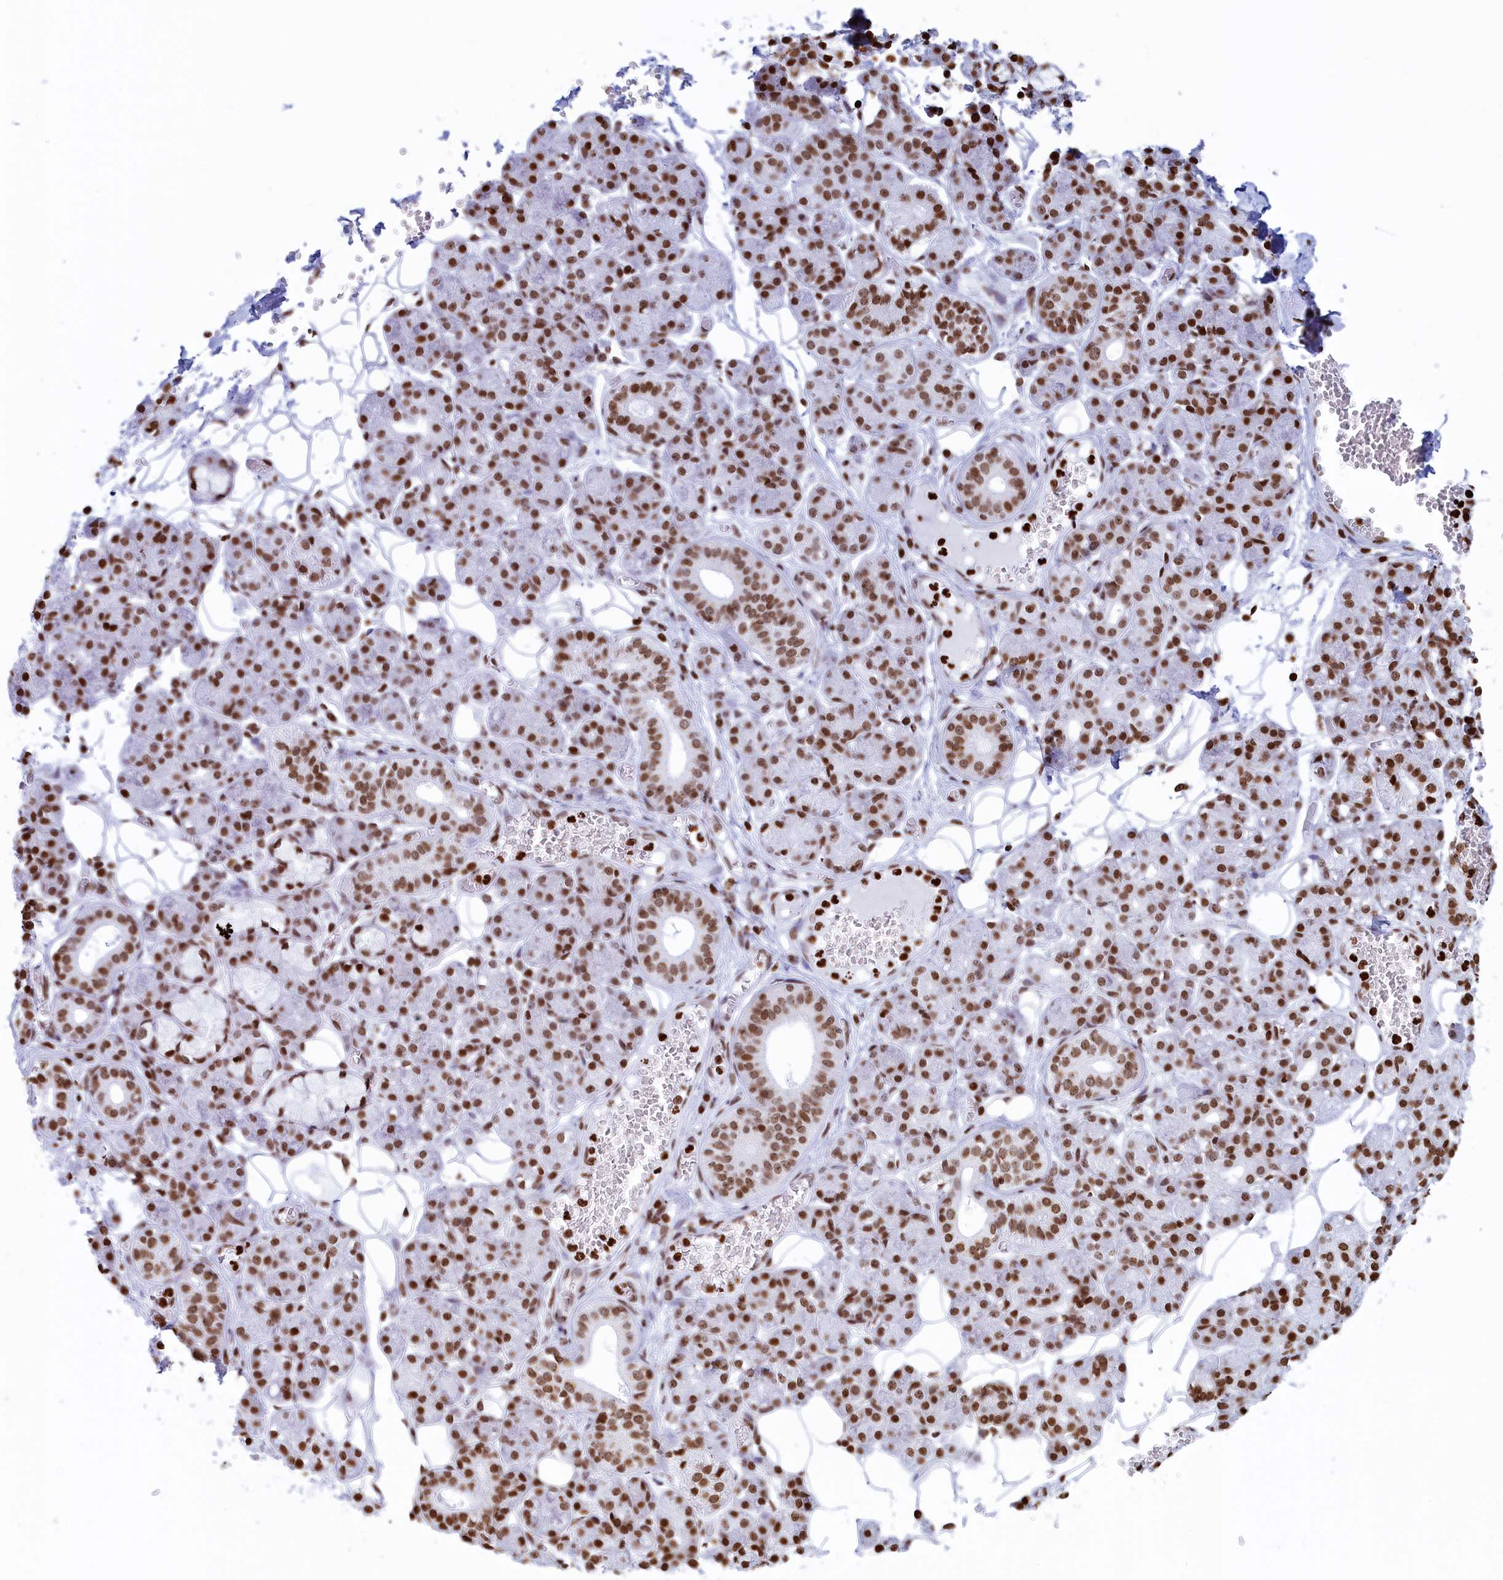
{"staining": {"intensity": "strong", "quantity": ">75%", "location": "nuclear"}, "tissue": "salivary gland", "cell_type": "Glandular cells", "image_type": "normal", "snomed": [{"axis": "morphology", "description": "Normal tissue, NOS"}, {"axis": "topography", "description": "Salivary gland"}], "caption": "A high amount of strong nuclear staining is present in approximately >75% of glandular cells in benign salivary gland. The staining is performed using DAB brown chromogen to label protein expression. The nuclei are counter-stained blue using hematoxylin.", "gene": "APOBEC3A", "patient": {"sex": "male", "age": 63}}